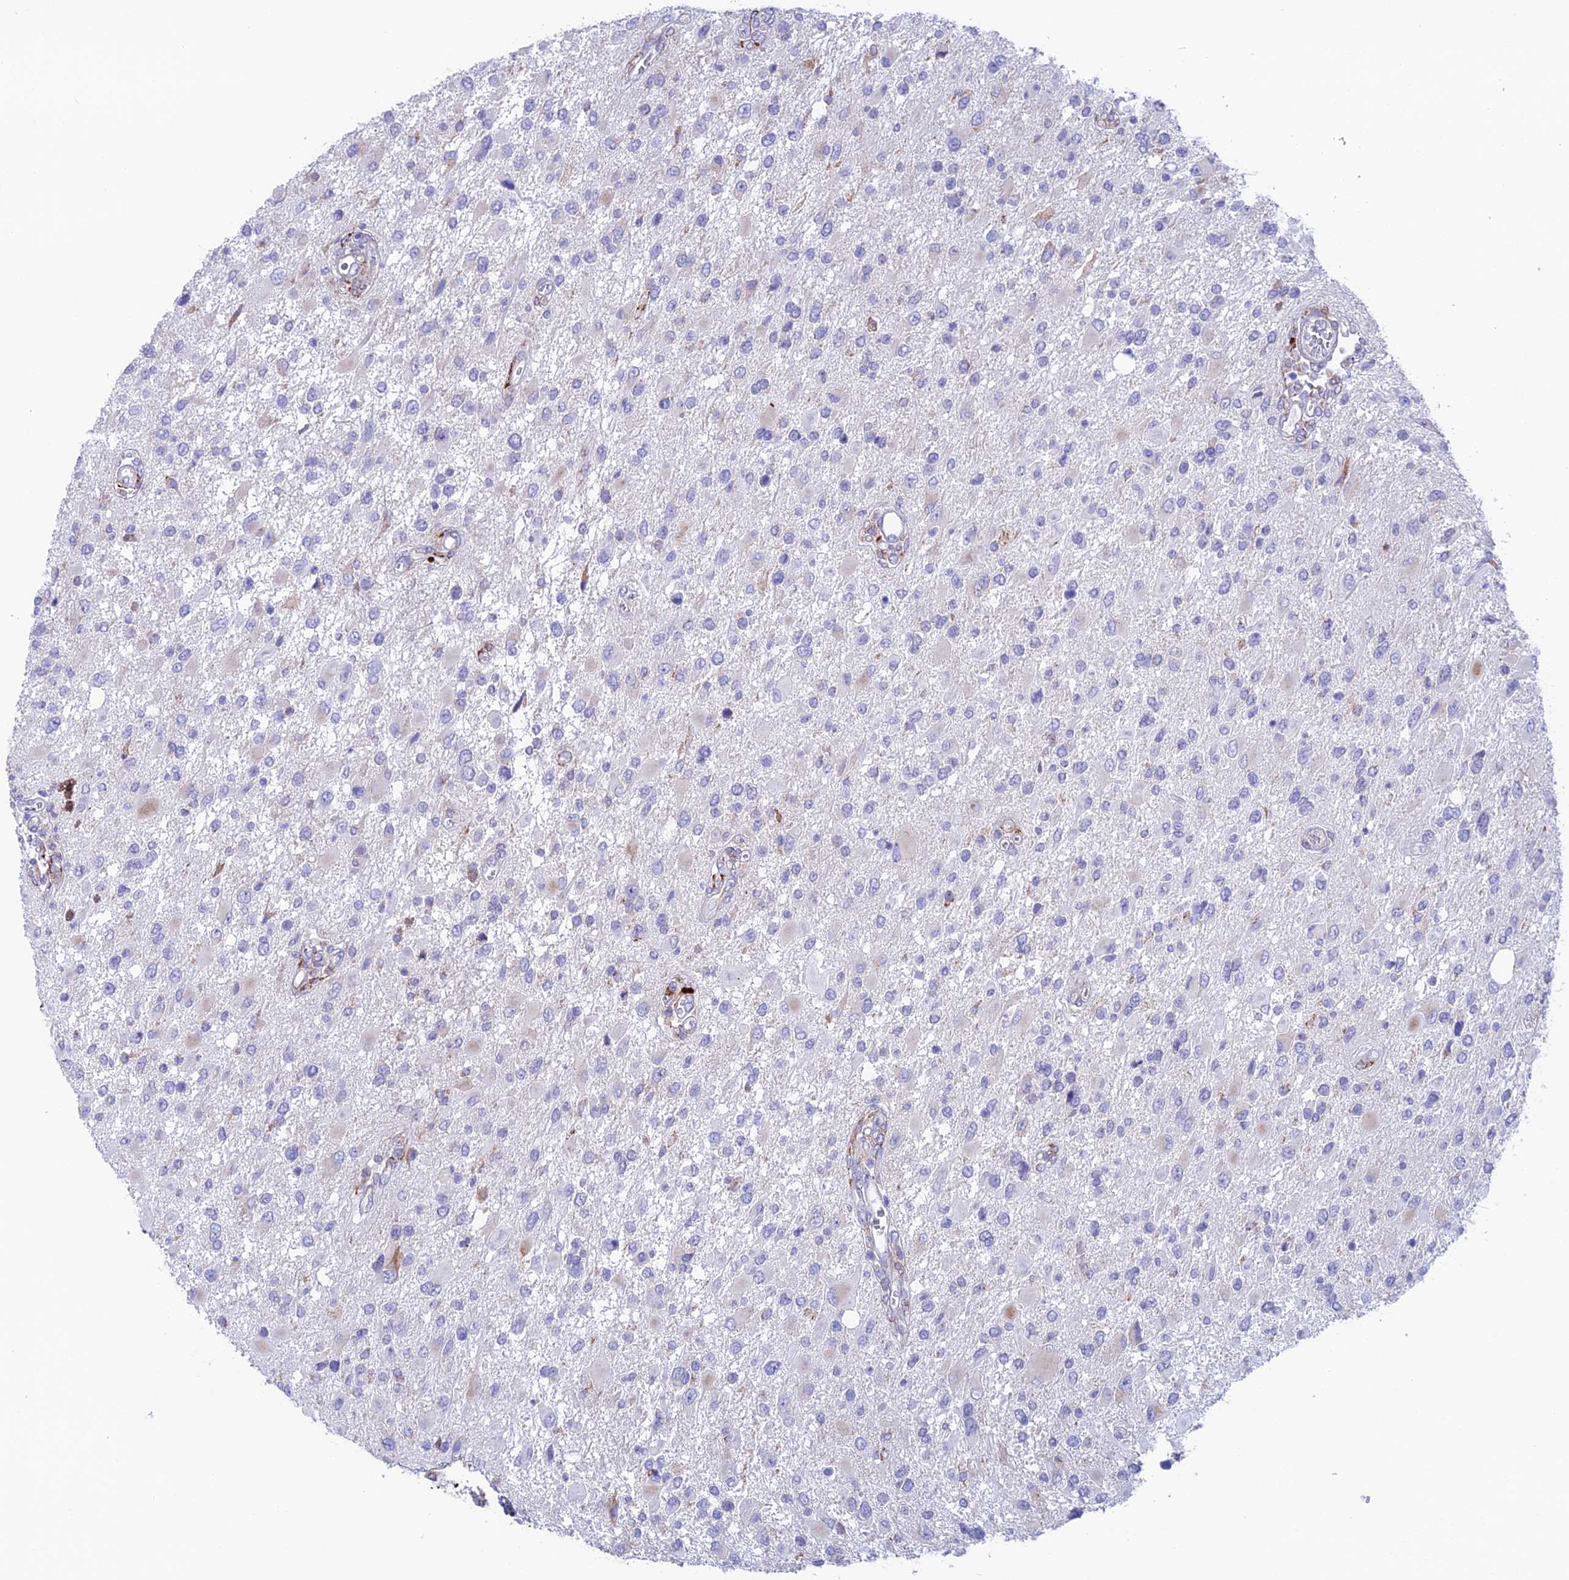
{"staining": {"intensity": "negative", "quantity": "none", "location": "none"}, "tissue": "glioma", "cell_type": "Tumor cells", "image_type": "cancer", "snomed": [{"axis": "morphology", "description": "Glioma, malignant, High grade"}, {"axis": "topography", "description": "Brain"}], "caption": "This image is of high-grade glioma (malignant) stained with immunohistochemistry to label a protein in brown with the nuclei are counter-stained blue. There is no positivity in tumor cells.", "gene": "TUBGCP6", "patient": {"sex": "male", "age": 53}}